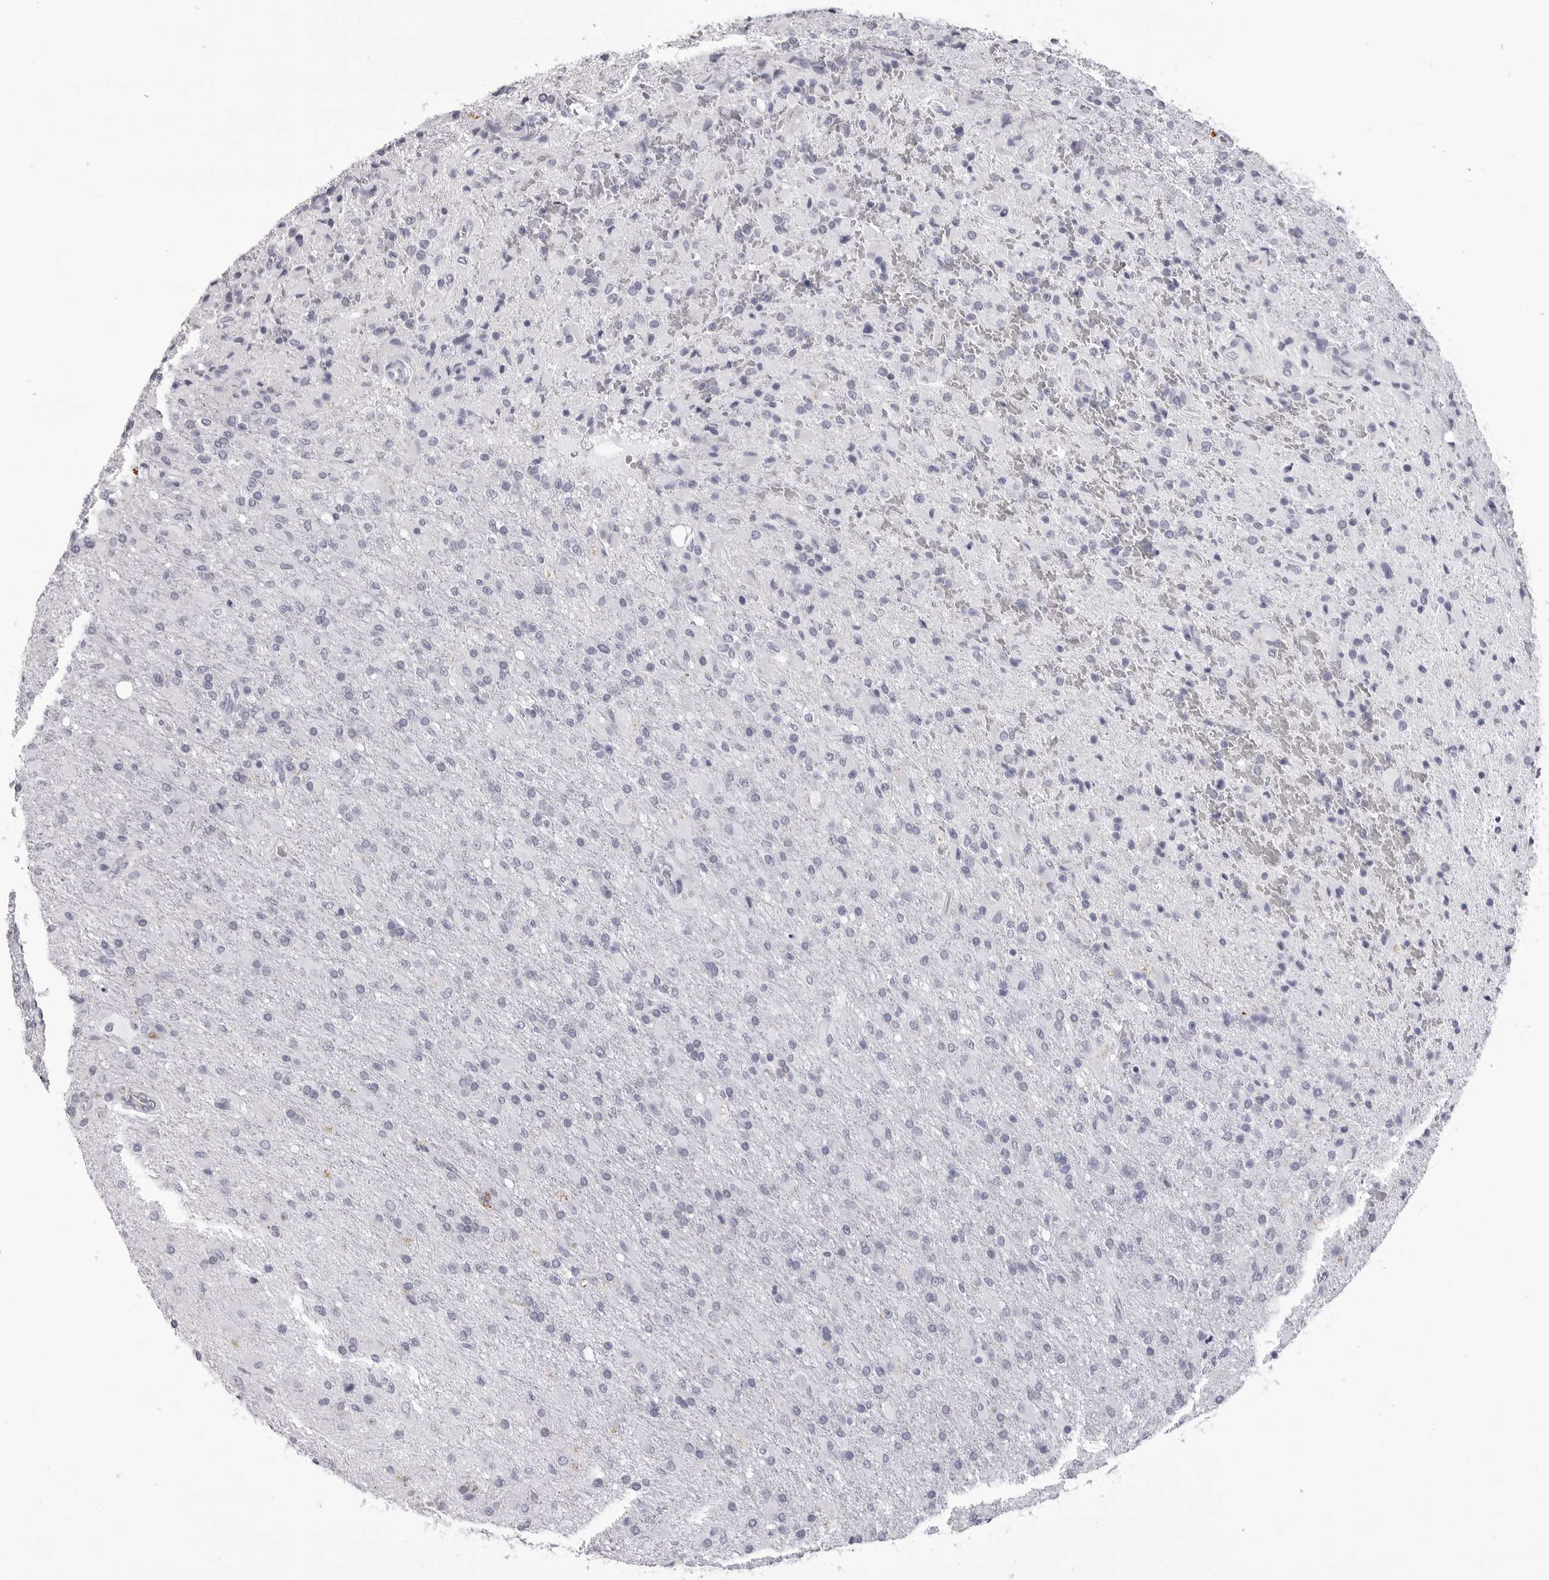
{"staining": {"intensity": "negative", "quantity": "none", "location": "none"}, "tissue": "glioma", "cell_type": "Tumor cells", "image_type": "cancer", "snomed": [{"axis": "morphology", "description": "Glioma, malignant, High grade"}, {"axis": "topography", "description": "Brain"}], "caption": "Tumor cells show no significant protein positivity in malignant glioma (high-grade). Brightfield microscopy of immunohistochemistry stained with DAB (brown) and hematoxylin (blue), captured at high magnification.", "gene": "LGALS4", "patient": {"sex": "male", "age": 71}}